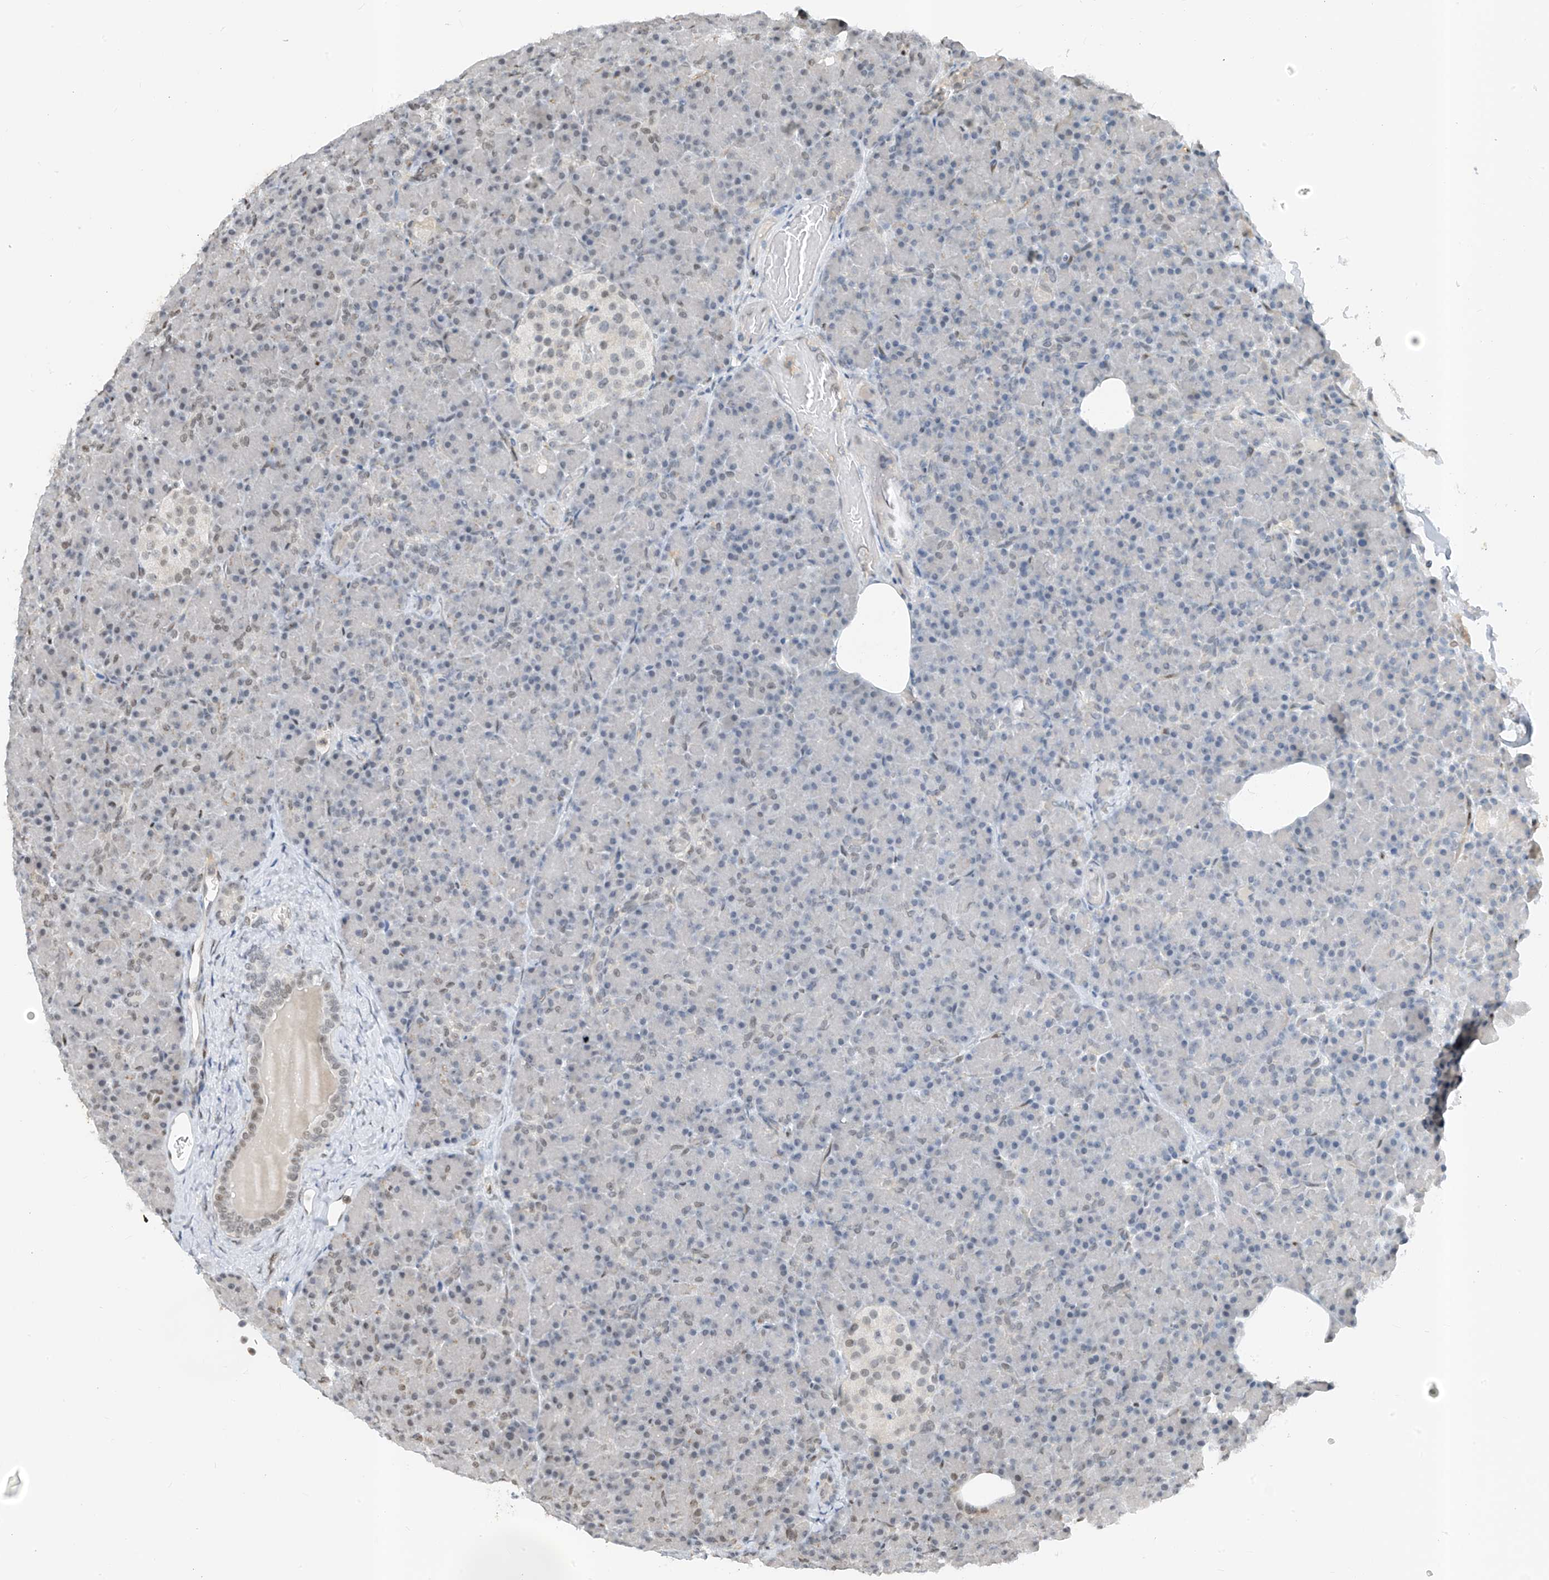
{"staining": {"intensity": "weak", "quantity": "<25%", "location": "nuclear"}, "tissue": "pancreas", "cell_type": "Exocrine glandular cells", "image_type": "normal", "snomed": [{"axis": "morphology", "description": "Normal tissue, NOS"}, {"axis": "topography", "description": "Pancreas"}], "caption": "Immunohistochemistry micrograph of benign pancreas: human pancreas stained with DAB (3,3'-diaminobenzidine) shows no significant protein expression in exocrine glandular cells. Nuclei are stained in blue.", "gene": "RBP7", "patient": {"sex": "female", "age": 43}}